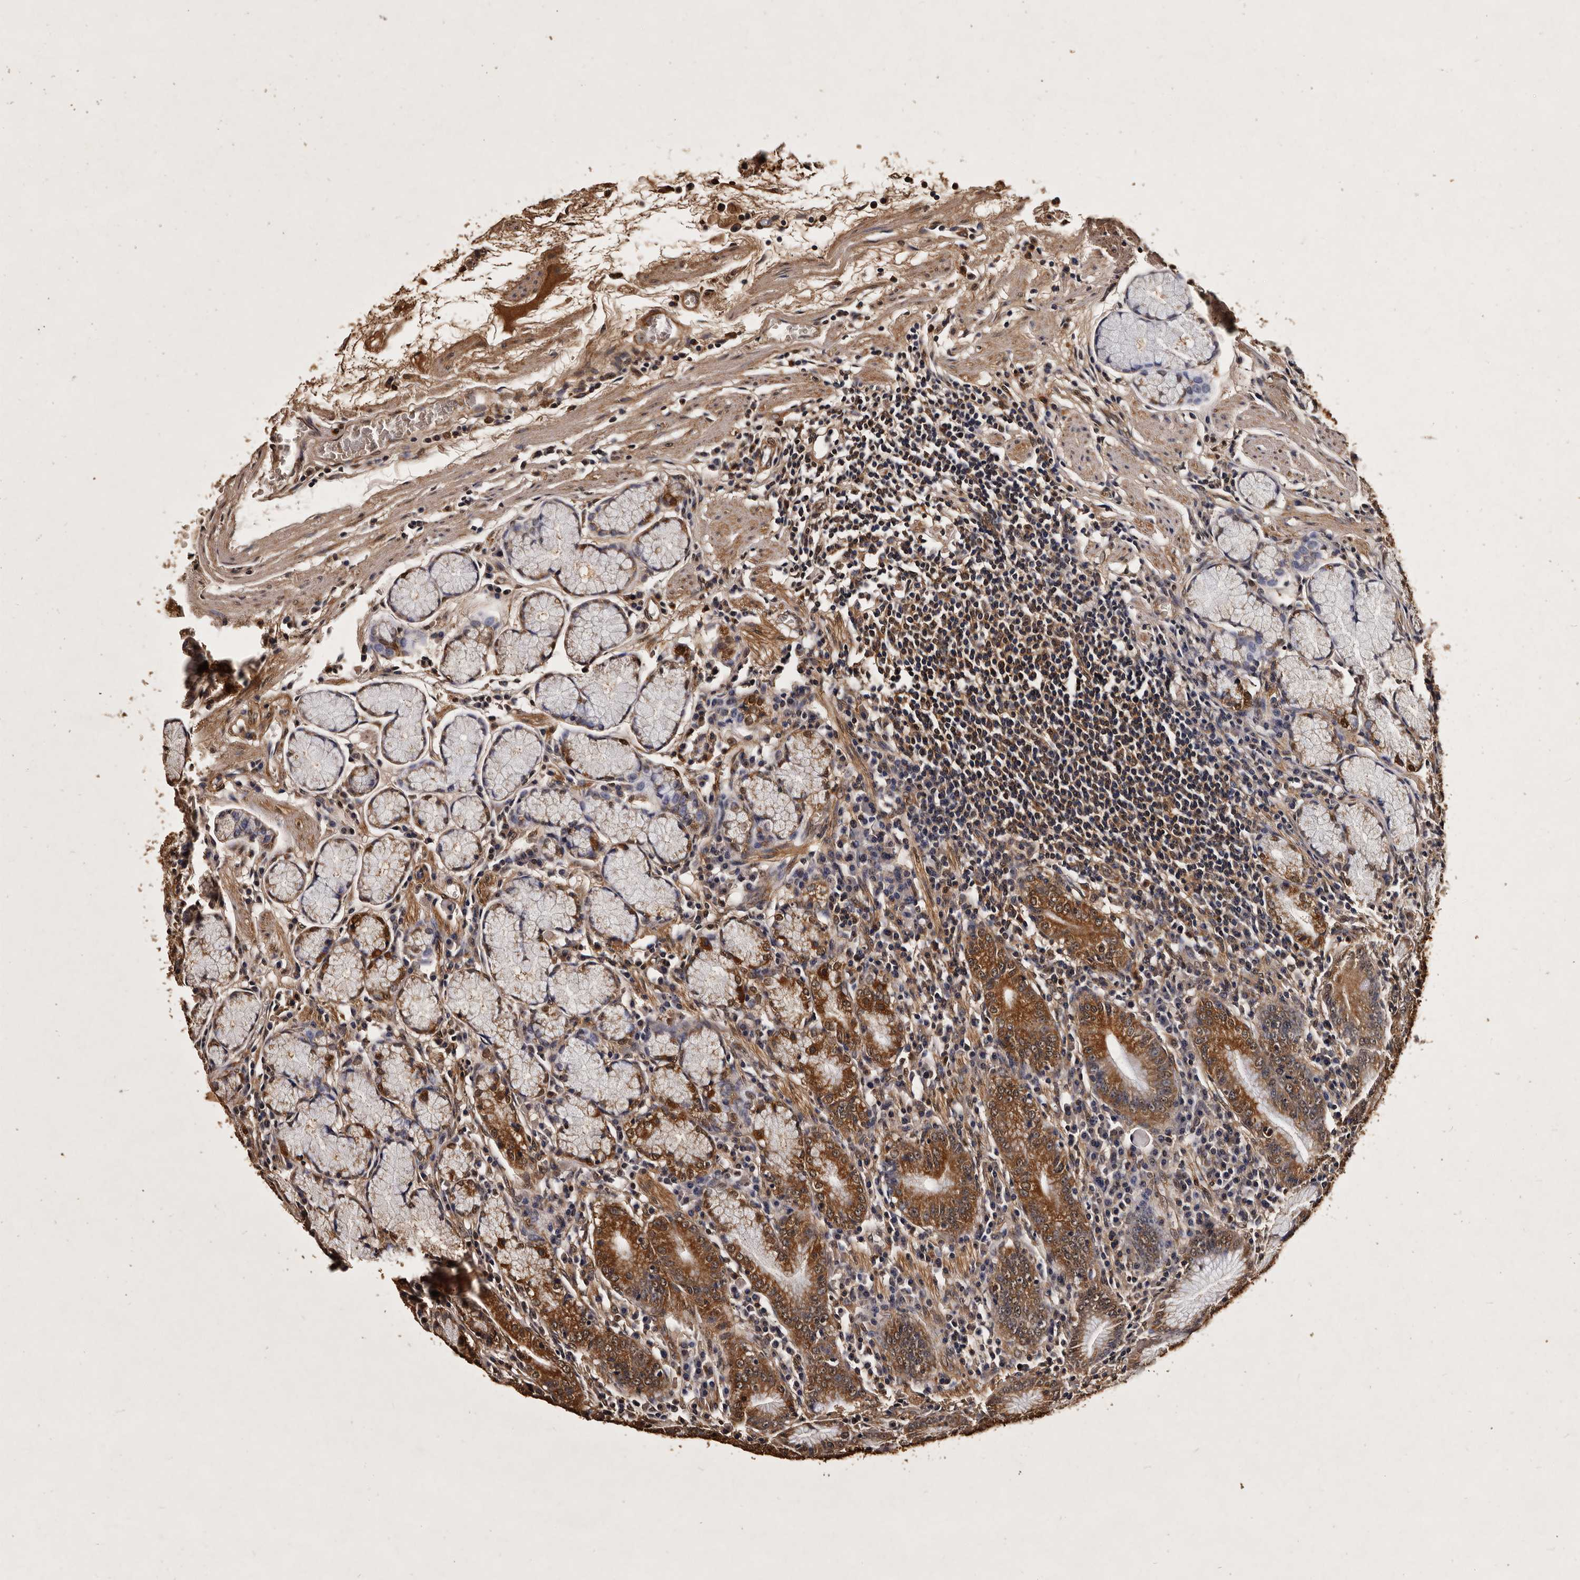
{"staining": {"intensity": "strong", "quantity": ">75%", "location": "cytoplasmic/membranous,nuclear"}, "tissue": "stomach", "cell_type": "Glandular cells", "image_type": "normal", "snomed": [{"axis": "morphology", "description": "Normal tissue, NOS"}, {"axis": "topography", "description": "Stomach"}], "caption": "DAB (3,3'-diaminobenzidine) immunohistochemical staining of benign stomach displays strong cytoplasmic/membranous,nuclear protein expression in about >75% of glandular cells.", "gene": "PARS2", "patient": {"sex": "male", "age": 55}}